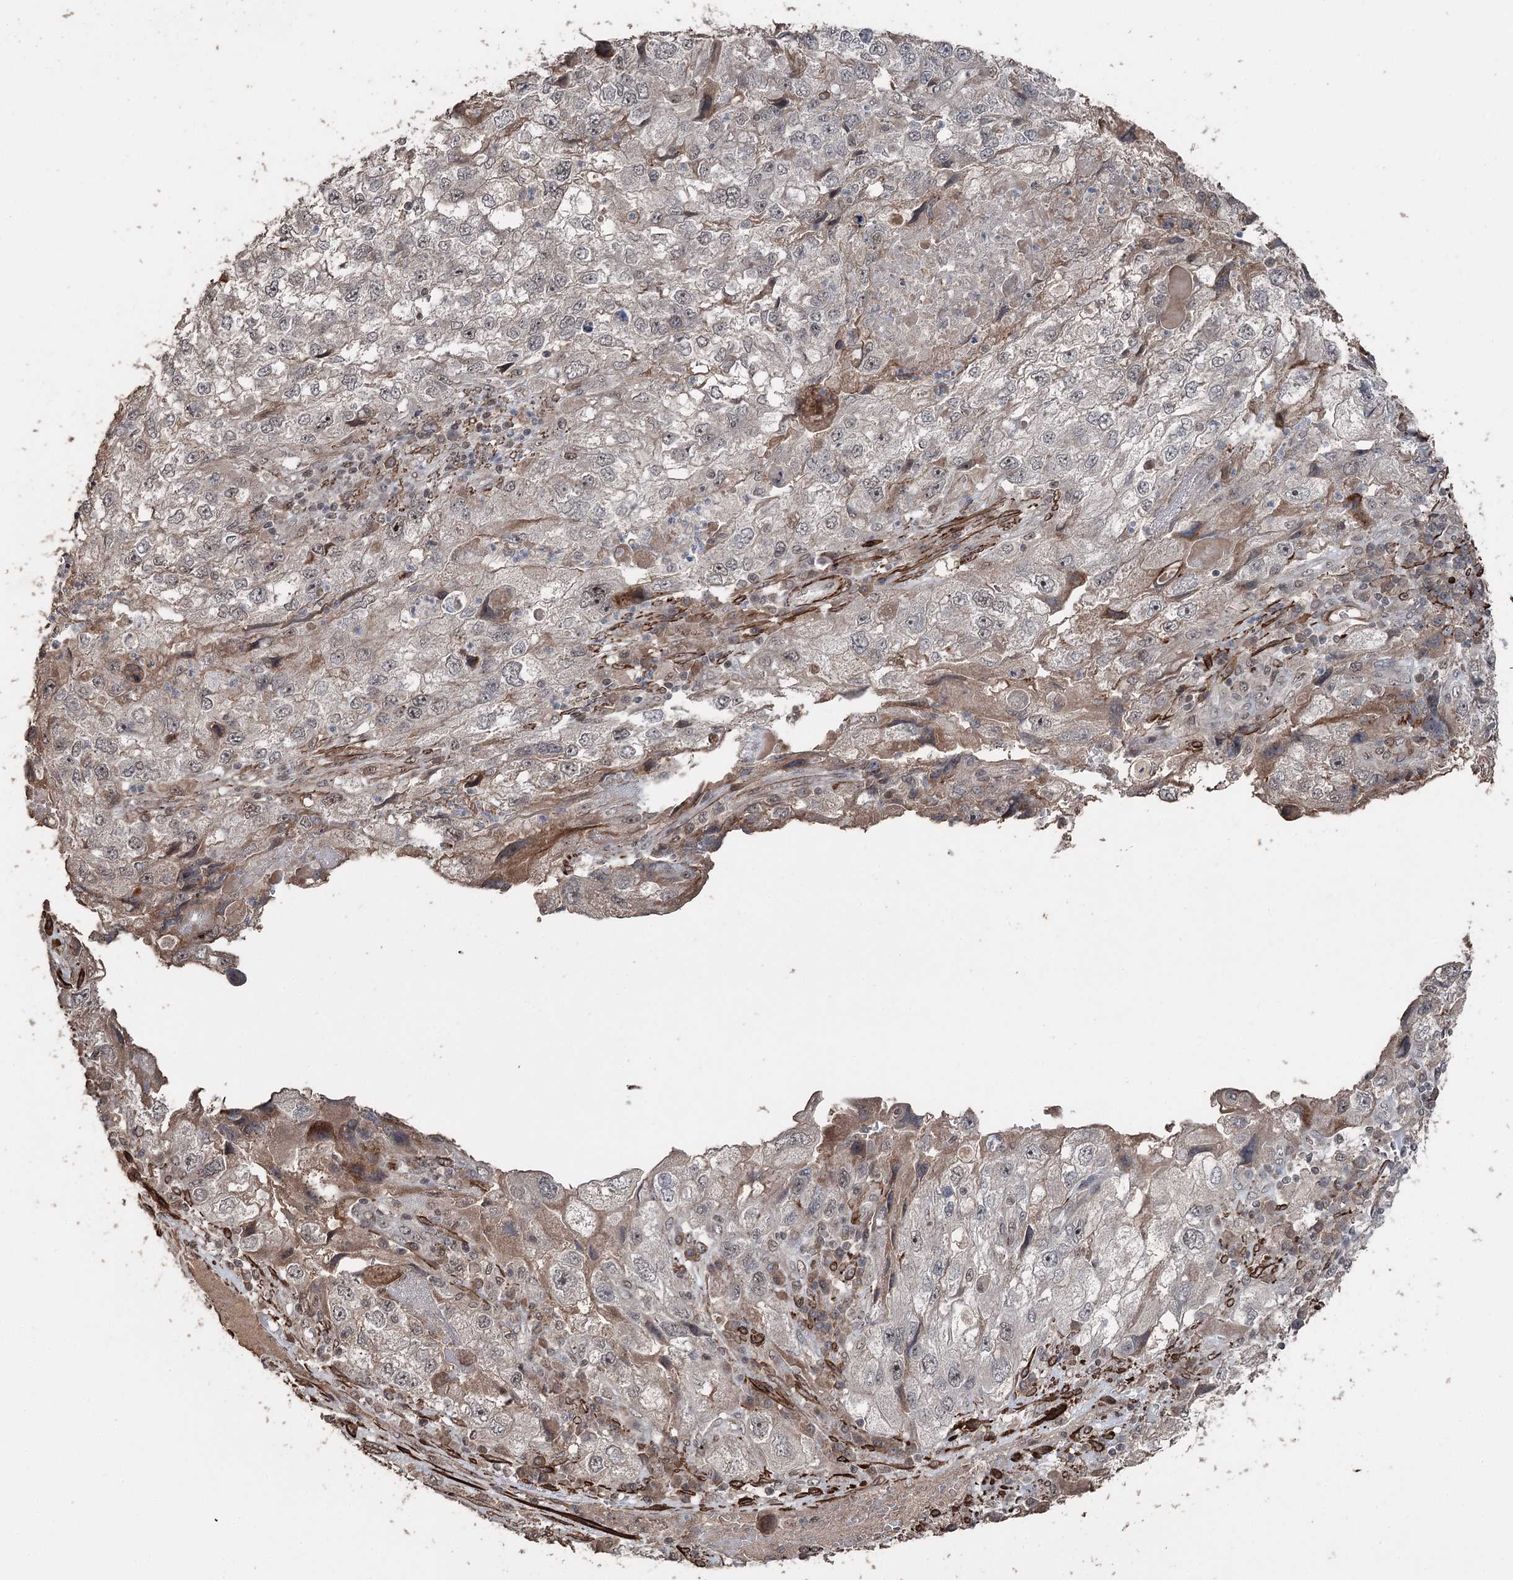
{"staining": {"intensity": "weak", "quantity": "<25%", "location": "cytoplasmic/membranous"}, "tissue": "endometrial cancer", "cell_type": "Tumor cells", "image_type": "cancer", "snomed": [{"axis": "morphology", "description": "Adenocarcinoma, NOS"}, {"axis": "topography", "description": "Endometrium"}], "caption": "Immunohistochemistry (IHC) of human adenocarcinoma (endometrial) reveals no staining in tumor cells.", "gene": "CCDC82", "patient": {"sex": "female", "age": 49}}